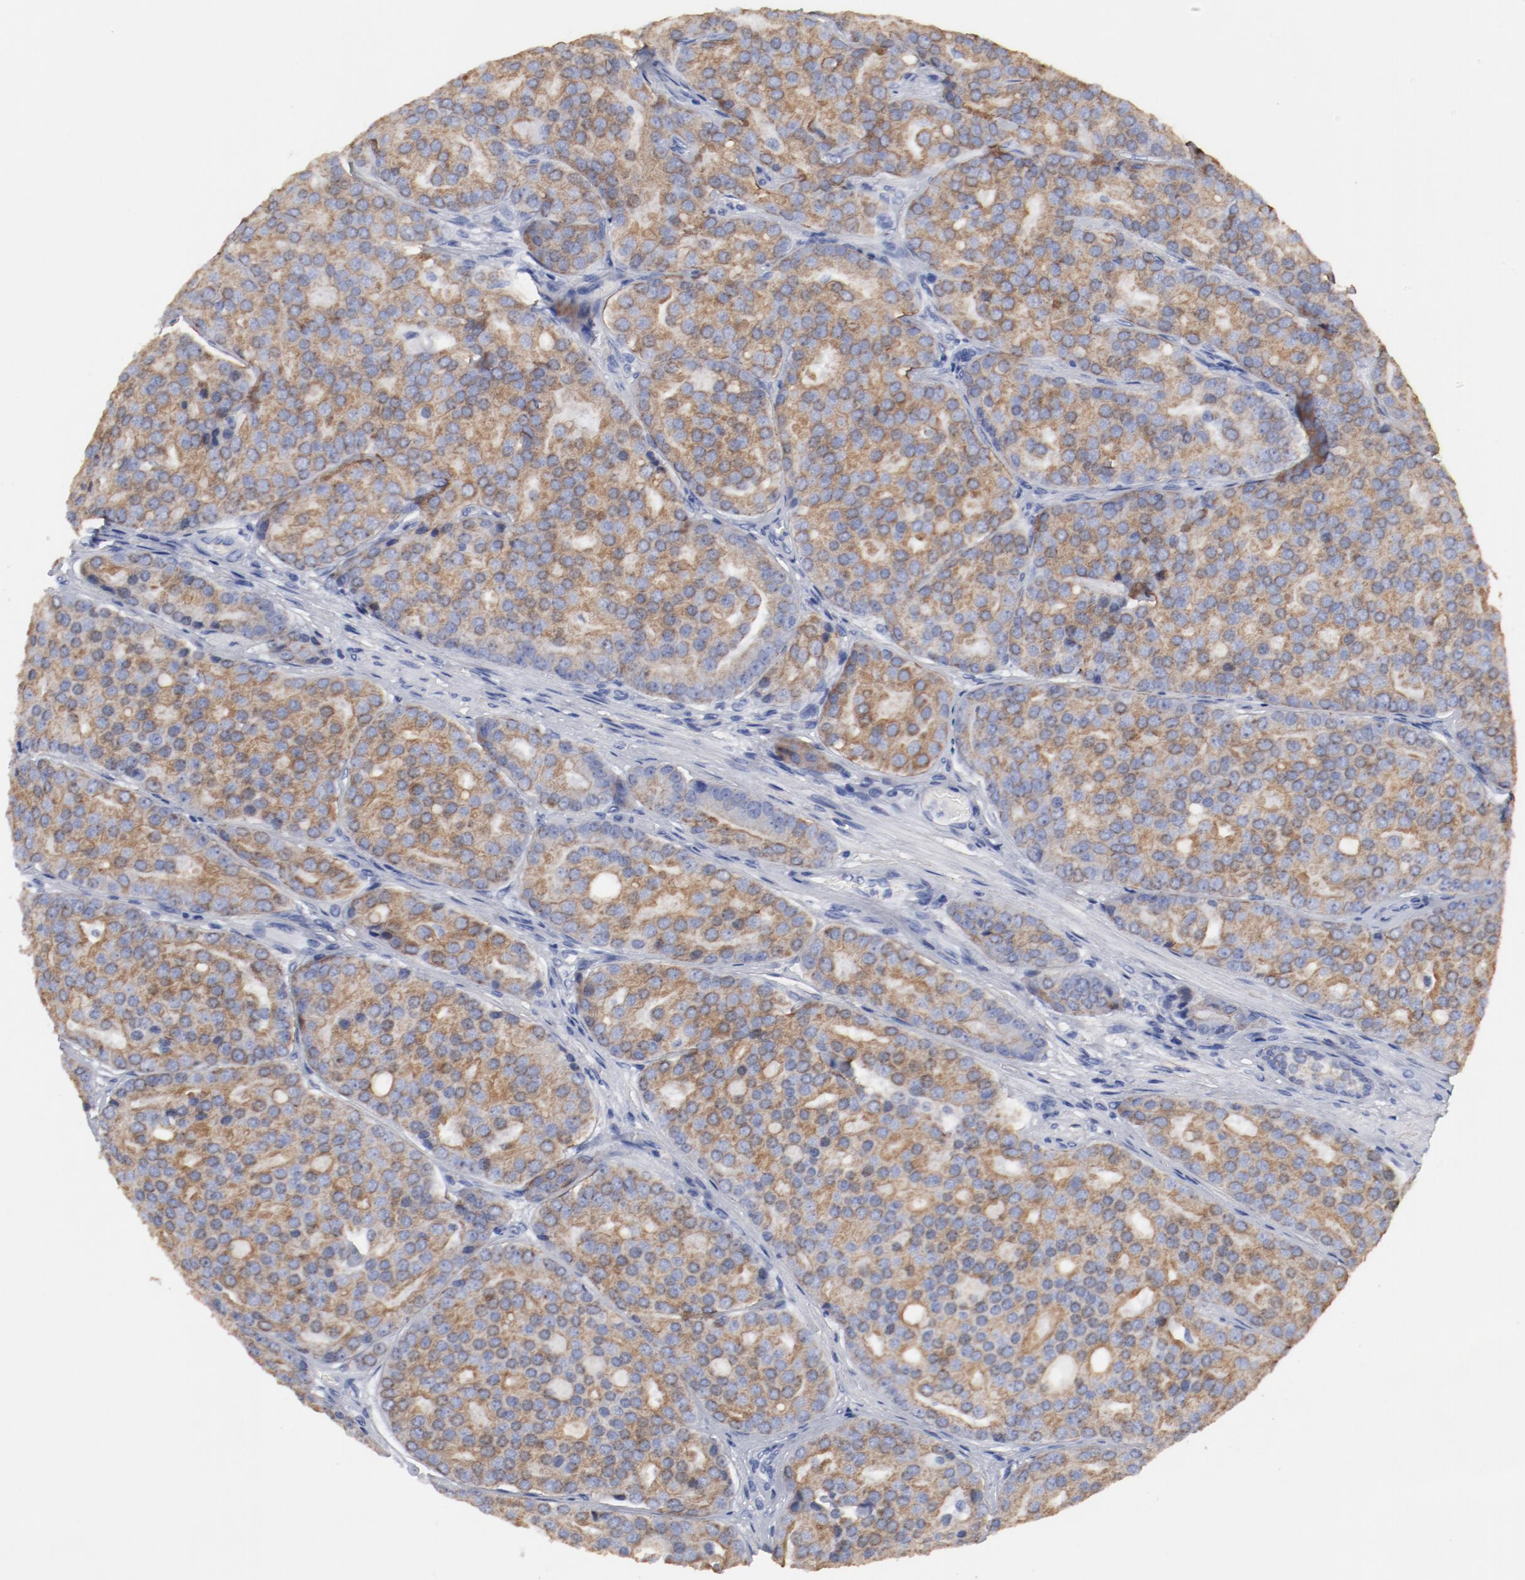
{"staining": {"intensity": "moderate", "quantity": ">75%", "location": "cytoplasmic/membranous"}, "tissue": "prostate cancer", "cell_type": "Tumor cells", "image_type": "cancer", "snomed": [{"axis": "morphology", "description": "Adenocarcinoma, High grade"}, {"axis": "topography", "description": "Prostate"}], "caption": "Protein staining shows moderate cytoplasmic/membranous positivity in approximately >75% of tumor cells in high-grade adenocarcinoma (prostate).", "gene": "TSPAN6", "patient": {"sex": "male", "age": 64}}